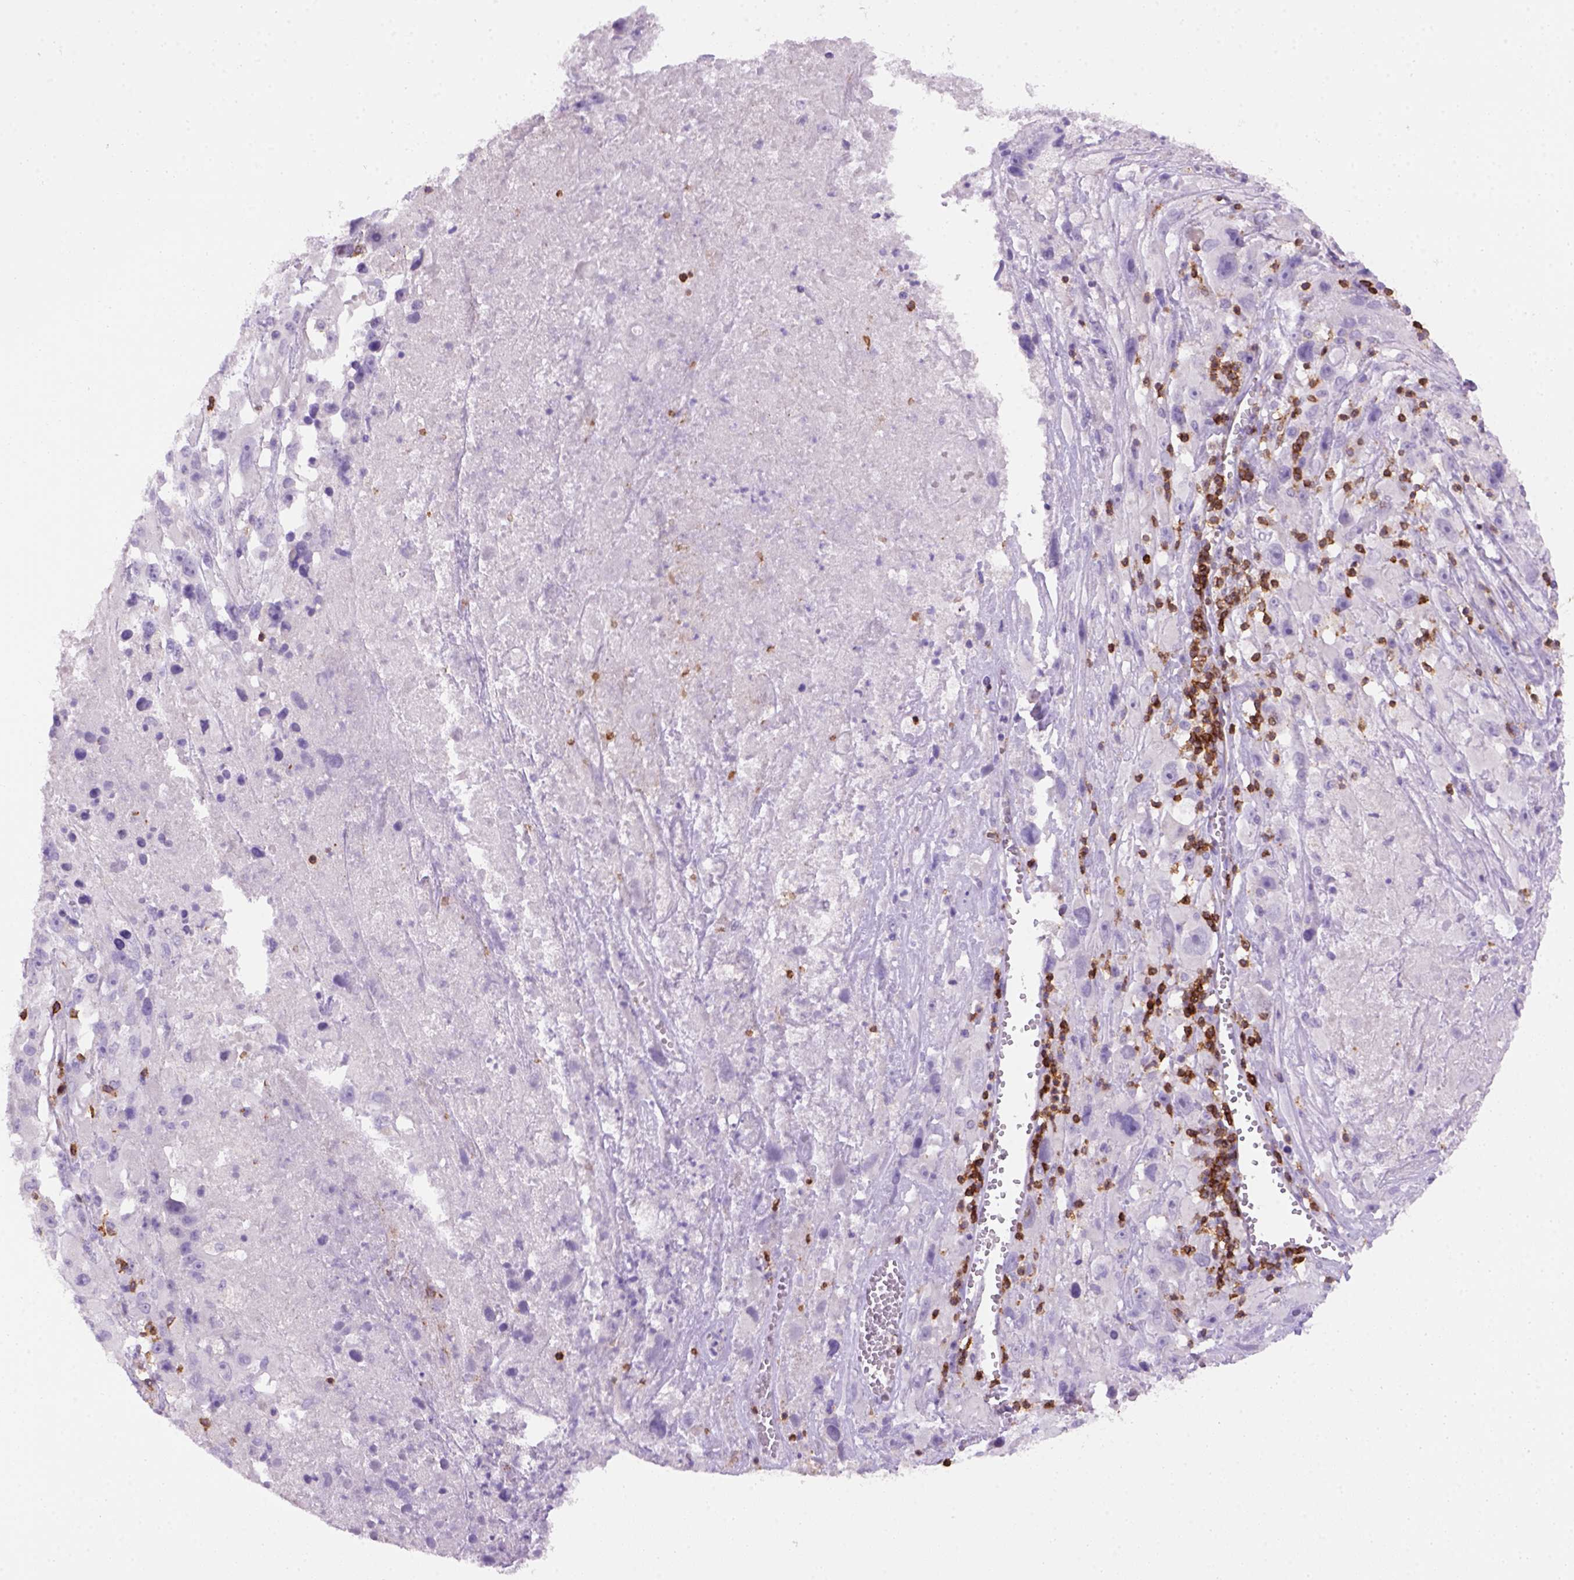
{"staining": {"intensity": "negative", "quantity": "none", "location": "none"}, "tissue": "melanoma", "cell_type": "Tumor cells", "image_type": "cancer", "snomed": [{"axis": "morphology", "description": "Malignant melanoma, Metastatic site"}, {"axis": "topography", "description": "Lymph node"}], "caption": "Tumor cells are negative for brown protein staining in malignant melanoma (metastatic site).", "gene": "CD3E", "patient": {"sex": "male", "age": 50}}